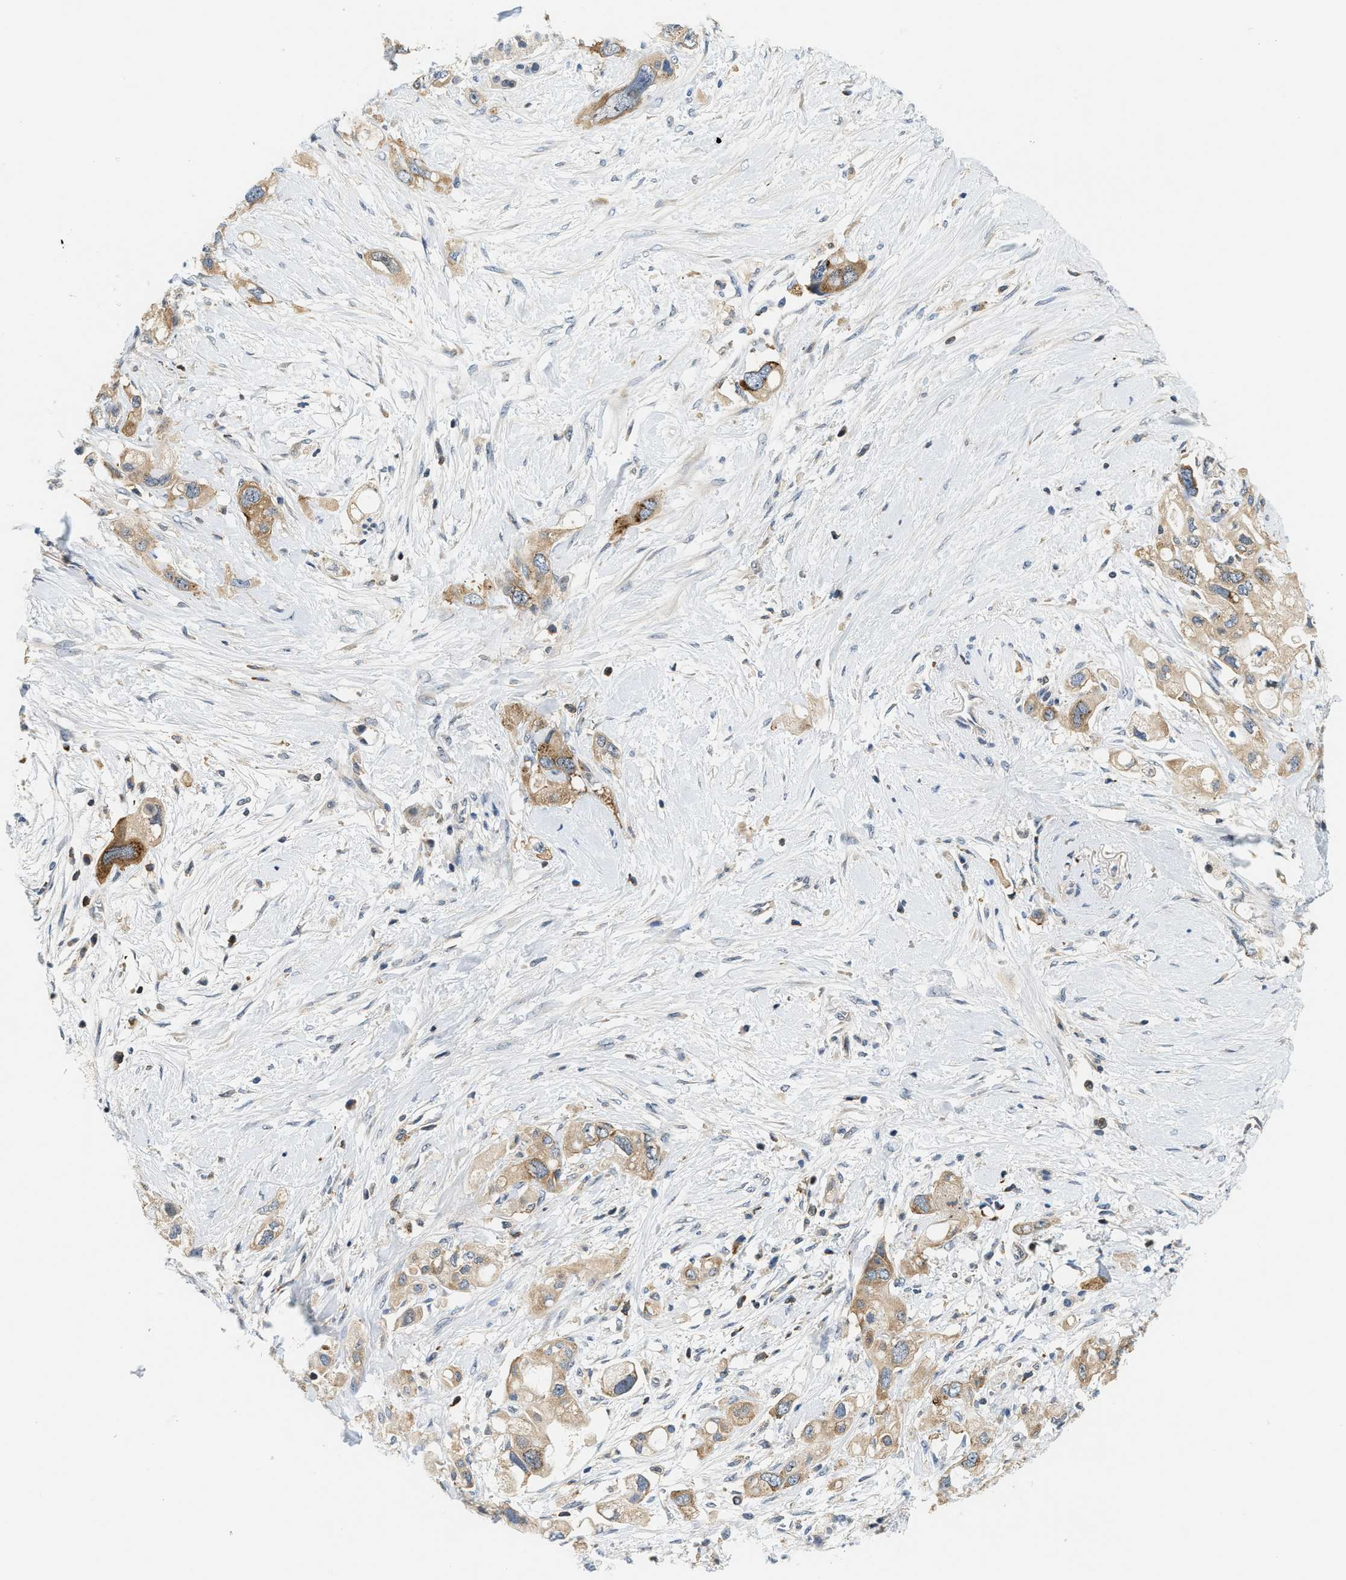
{"staining": {"intensity": "moderate", "quantity": ">75%", "location": "cytoplasmic/membranous"}, "tissue": "pancreatic cancer", "cell_type": "Tumor cells", "image_type": "cancer", "snomed": [{"axis": "morphology", "description": "Adenocarcinoma, NOS"}, {"axis": "topography", "description": "Pancreas"}], "caption": "Immunohistochemical staining of human pancreatic adenocarcinoma demonstrates medium levels of moderate cytoplasmic/membranous protein positivity in about >75% of tumor cells.", "gene": "SAMD9", "patient": {"sex": "female", "age": 56}}